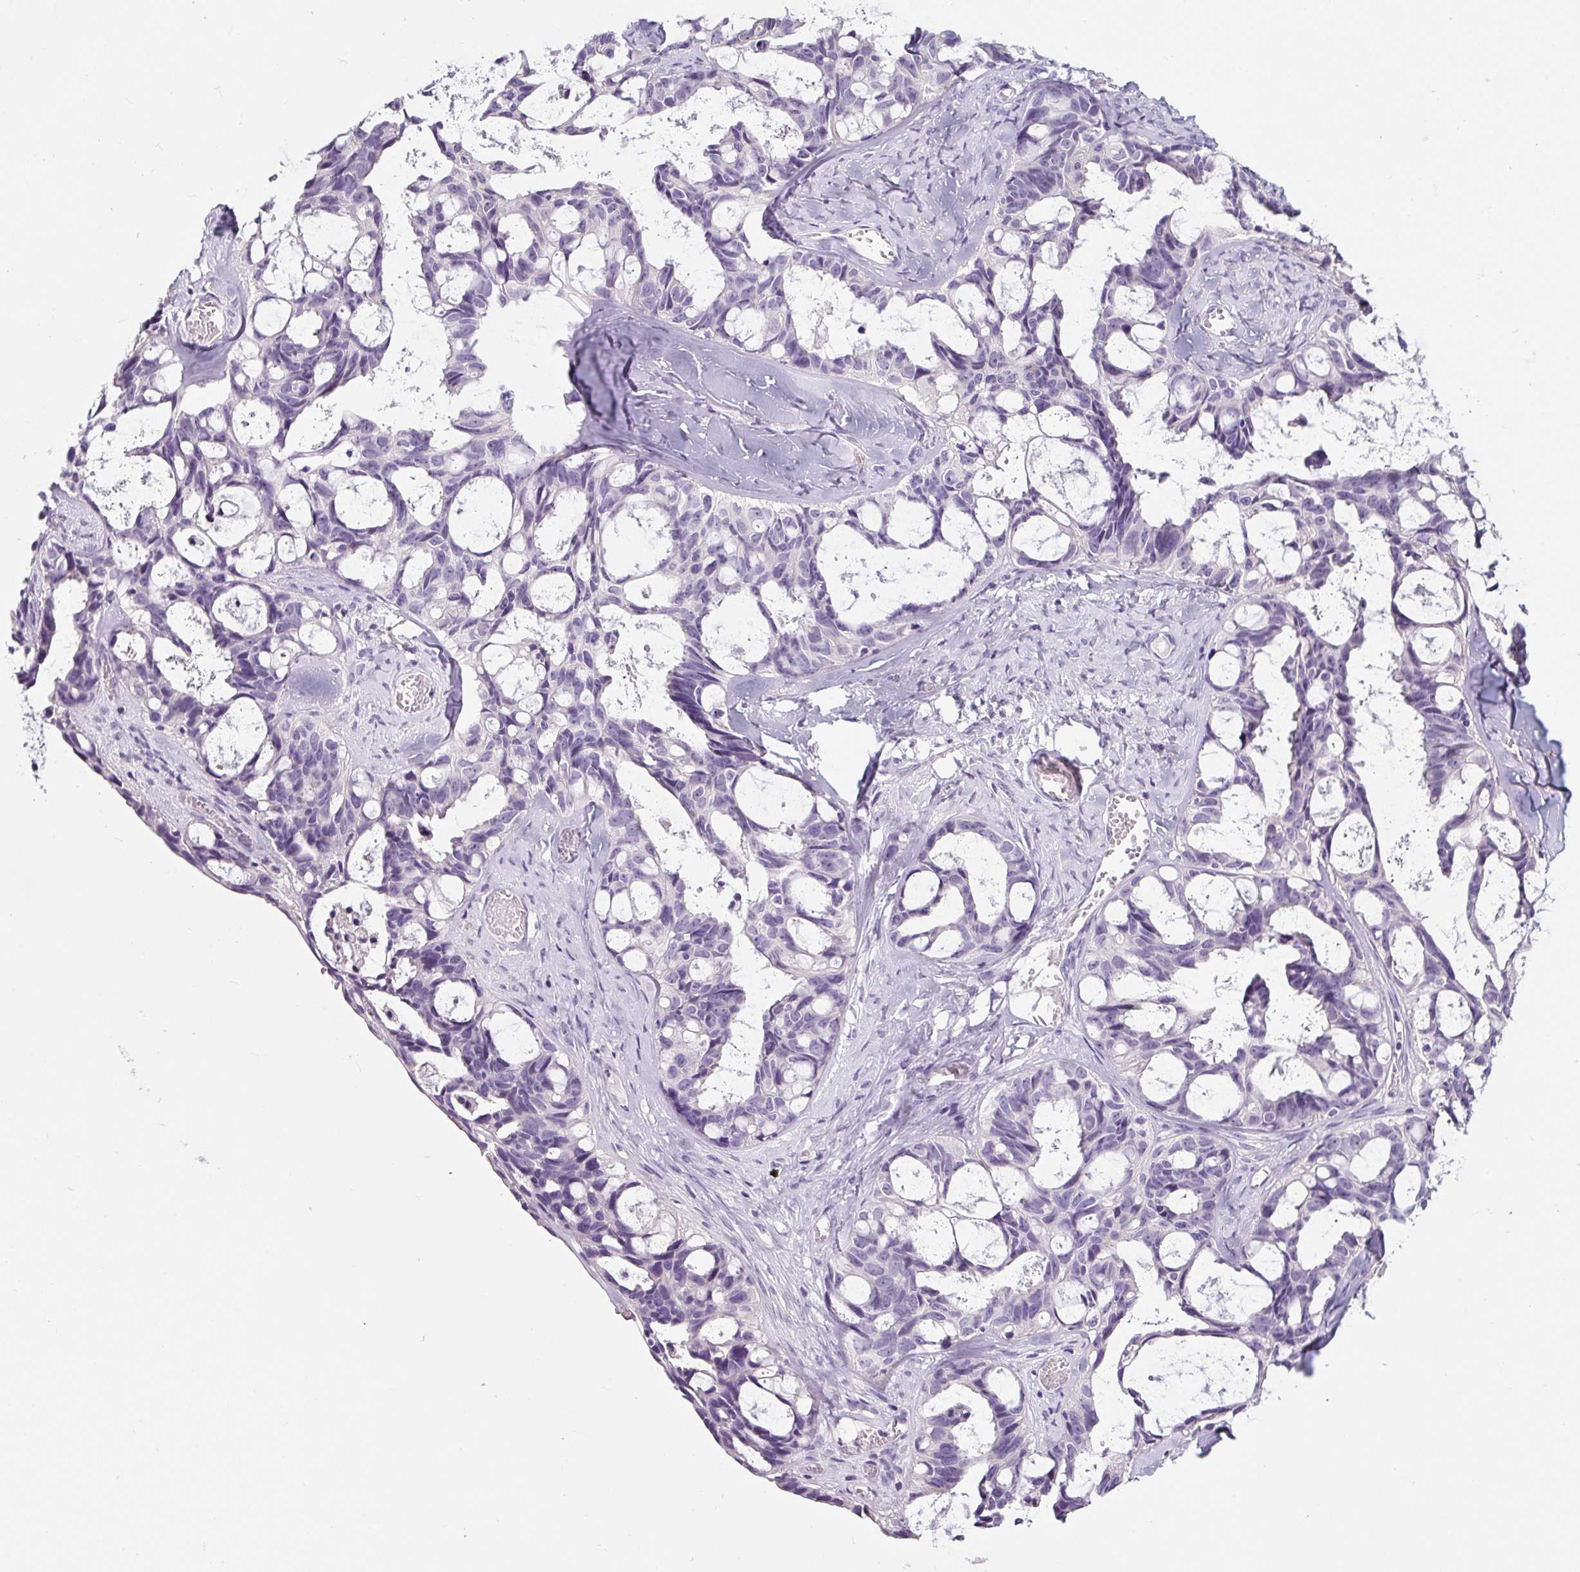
{"staining": {"intensity": "negative", "quantity": "none", "location": "none"}, "tissue": "ovarian cancer", "cell_type": "Tumor cells", "image_type": "cancer", "snomed": [{"axis": "morphology", "description": "Cystadenocarcinoma, serous, NOS"}, {"axis": "topography", "description": "Ovary"}], "caption": "This photomicrograph is of ovarian cancer (serous cystadenocarcinoma) stained with immunohistochemistry to label a protein in brown with the nuclei are counter-stained blue. There is no positivity in tumor cells.", "gene": "SYP", "patient": {"sex": "female", "age": 69}}